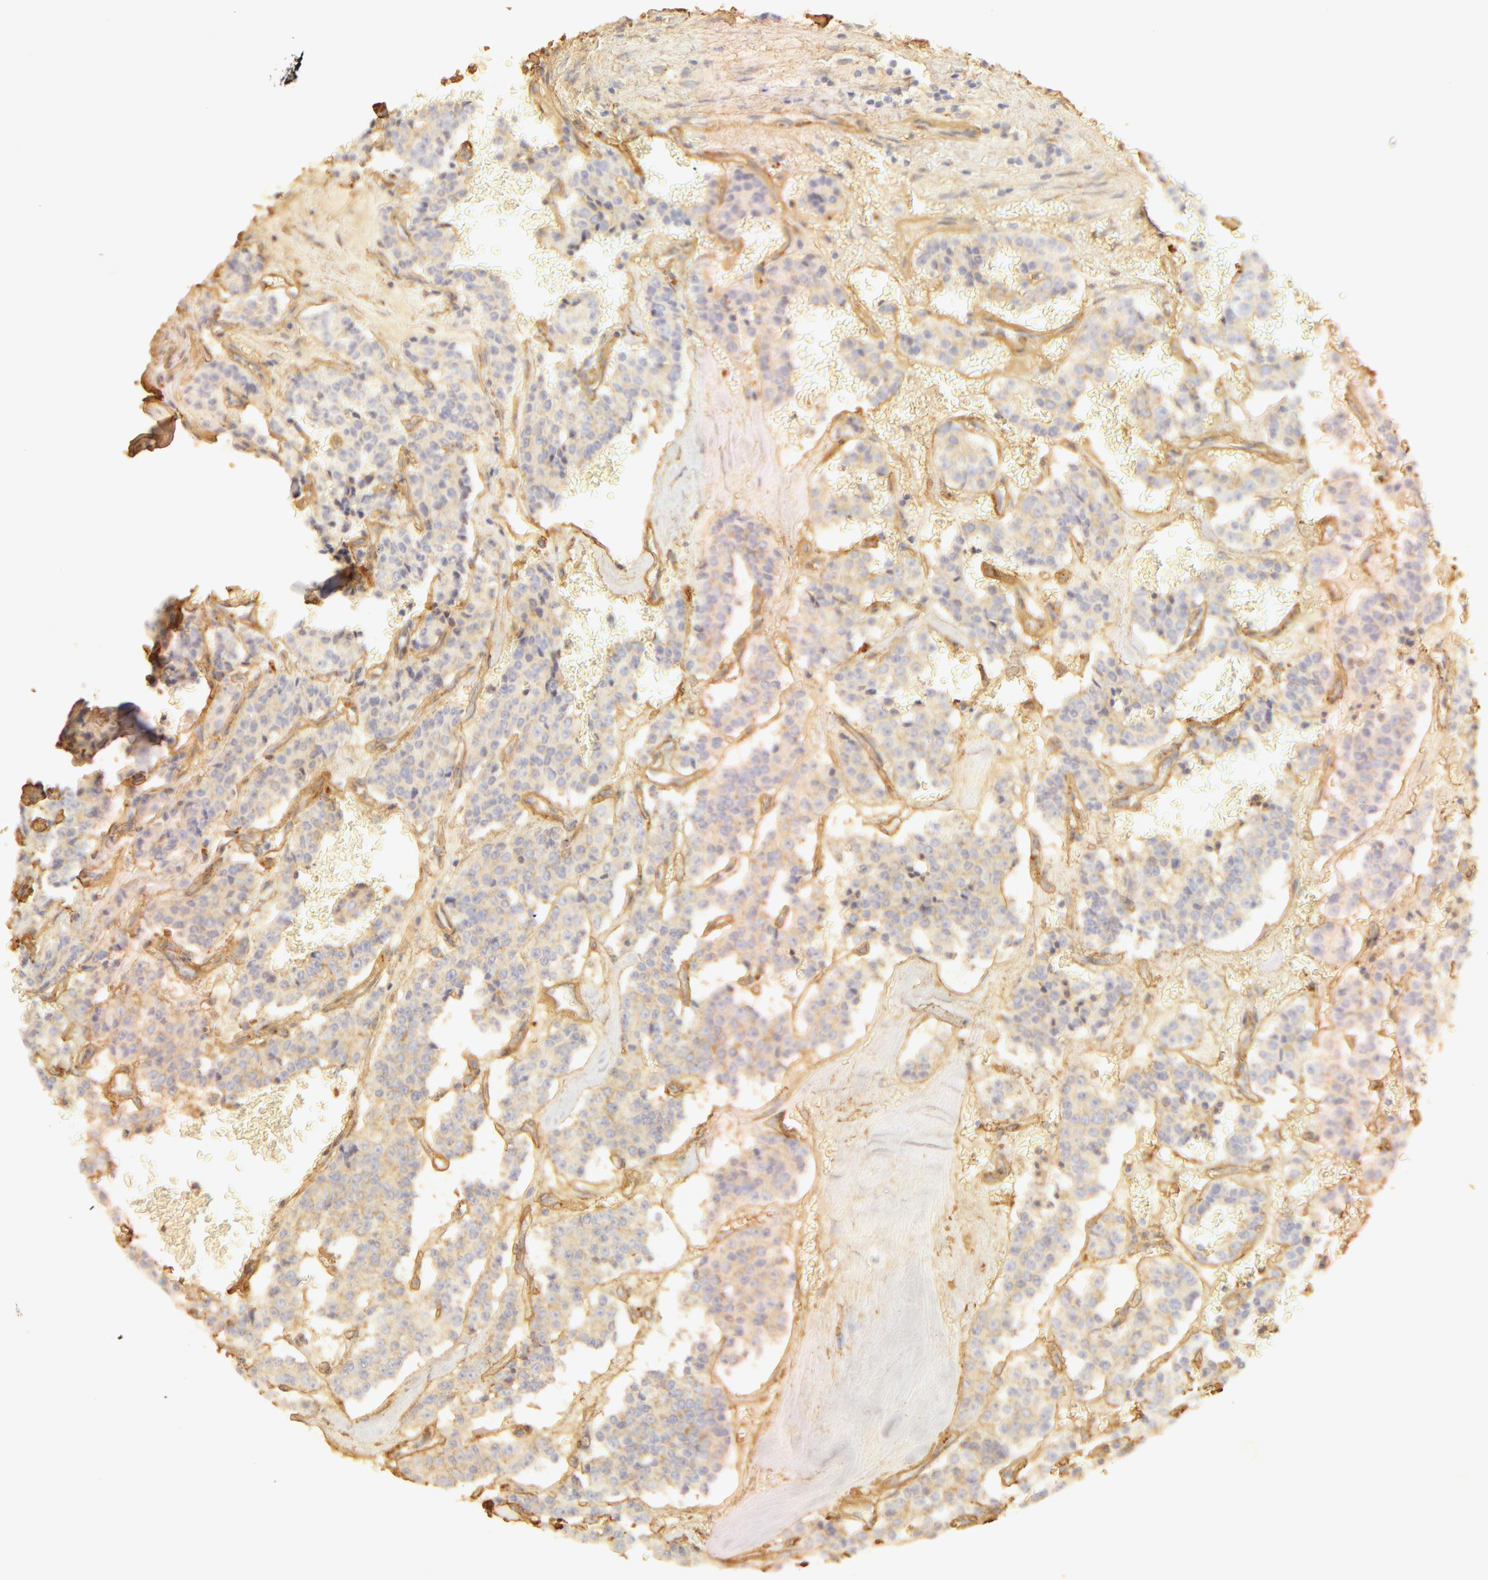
{"staining": {"intensity": "weak", "quantity": "25%-75%", "location": "cytoplasmic/membranous"}, "tissue": "carcinoid", "cell_type": "Tumor cells", "image_type": "cancer", "snomed": [{"axis": "morphology", "description": "Carcinoid, malignant, NOS"}, {"axis": "topography", "description": "Bronchus"}], "caption": "Protein expression analysis of malignant carcinoid shows weak cytoplasmic/membranous staining in approximately 25%-75% of tumor cells.", "gene": "COL4A1", "patient": {"sex": "male", "age": 55}}